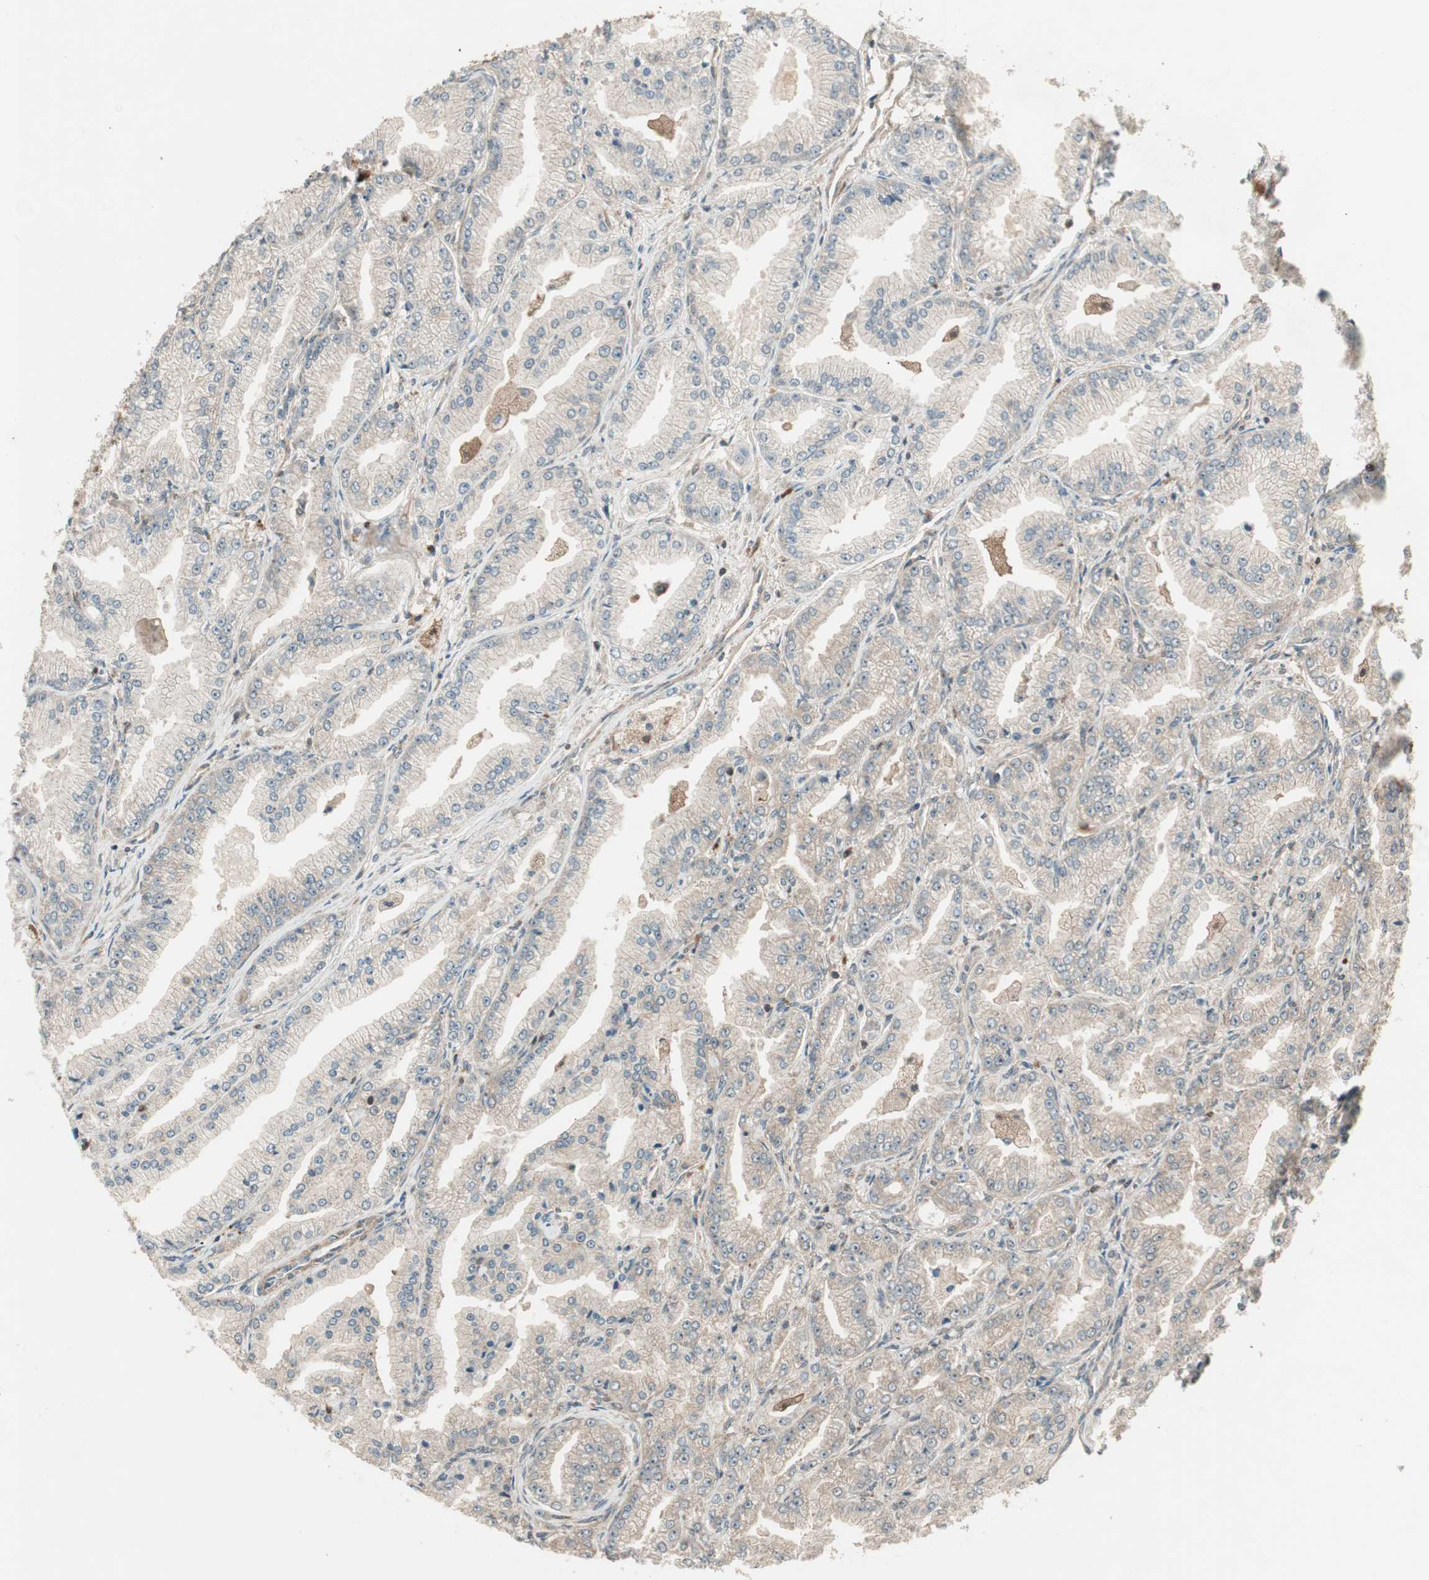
{"staining": {"intensity": "weak", "quantity": ">75%", "location": "cytoplasmic/membranous"}, "tissue": "prostate cancer", "cell_type": "Tumor cells", "image_type": "cancer", "snomed": [{"axis": "morphology", "description": "Adenocarcinoma, High grade"}, {"axis": "topography", "description": "Prostate"}], "caption": "Immunohistochemistry (IHC) histopathology image of neoplastic tissue: human adenocarcinoma (high-grade) (prostate) stained using immunohistochemistry shows low levels of weak protein expression localized specifically in the cytoplasmic/membranous of tumor cells, appearing as a cytoplasmic/membranous brown color.", "gene": "CNOT4", "patient": {"sex": "male", "age": 61}}